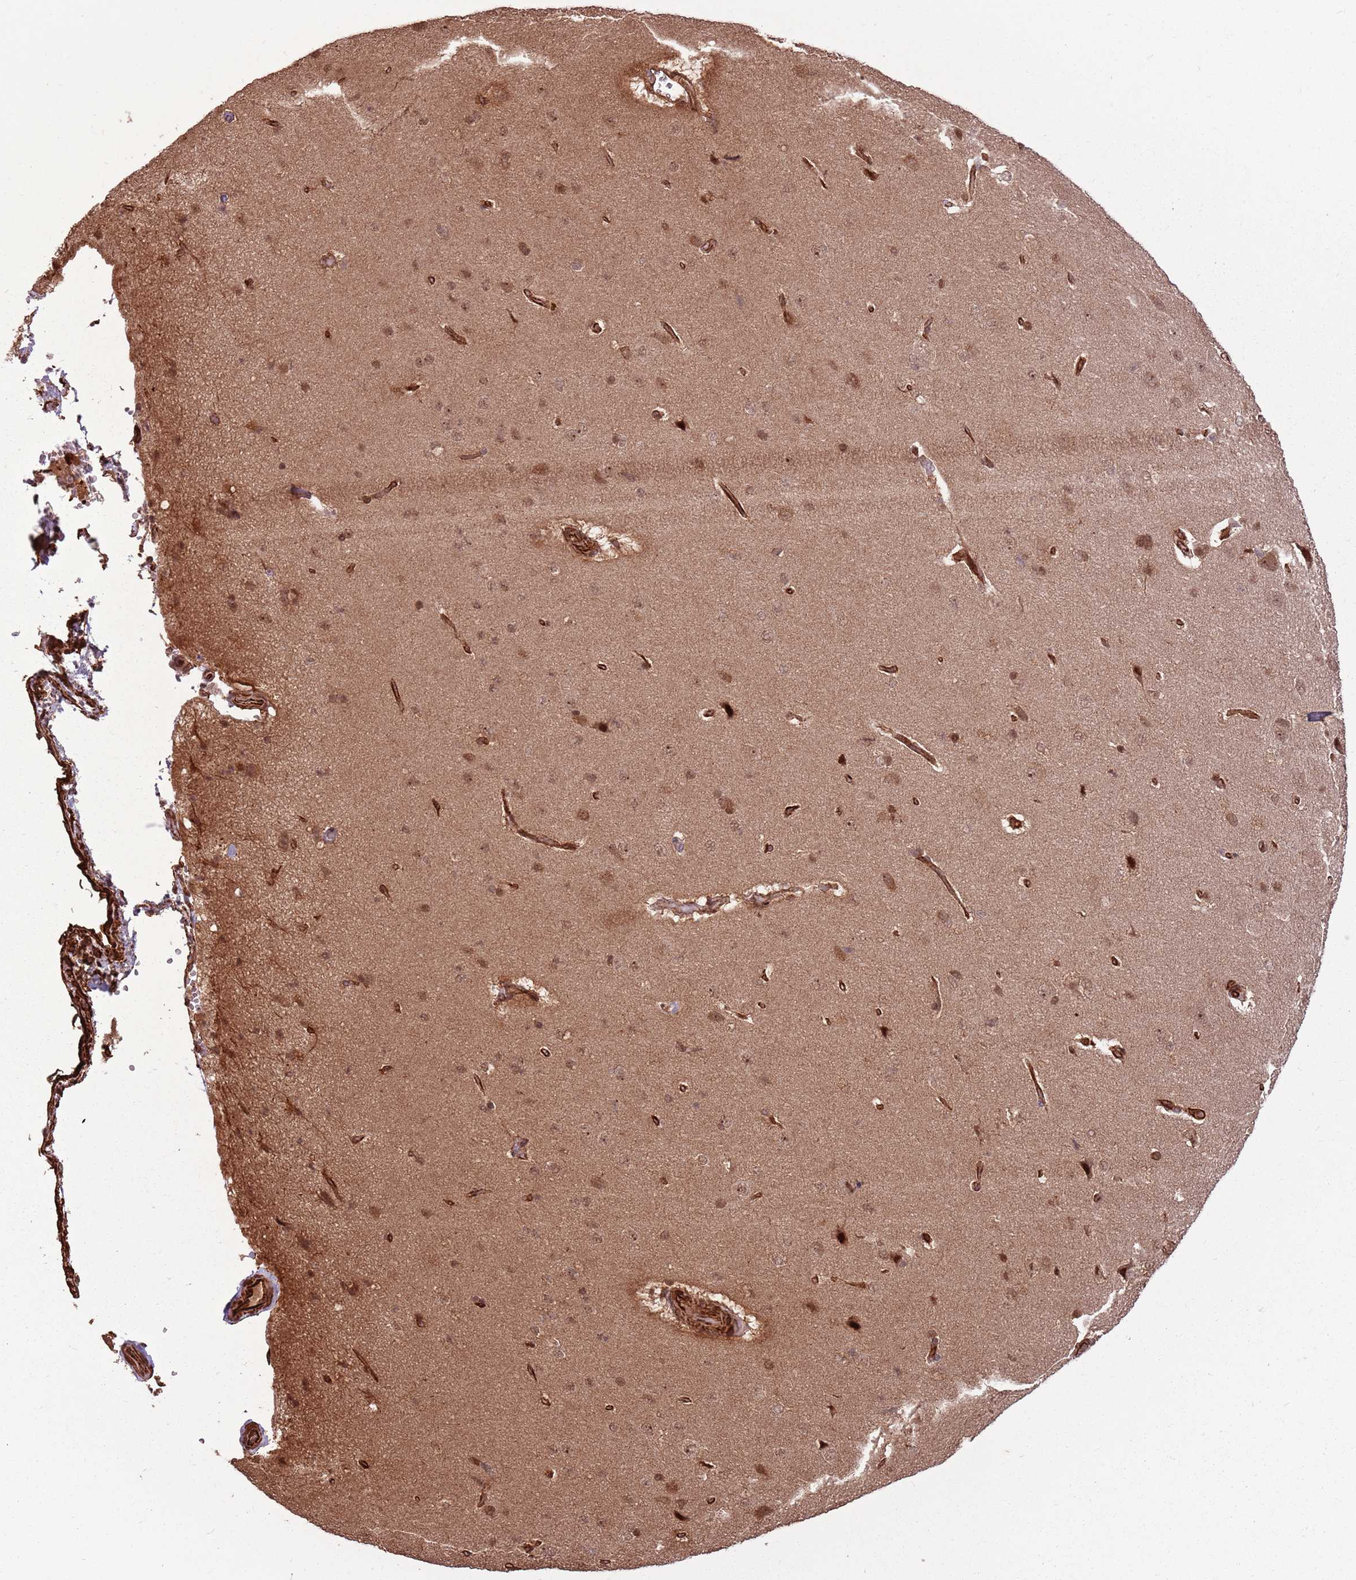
{"staining": {"intensity": "strong", "quantity": ">75%", "location": "cytoplasmic/membranous,nuclear"}, "tissue": "cerebral cortex", "cell_type": "Endothelial cells", "image_type": "normal", "snomed": [{"axis": "morphology", "description": "Normal tissue, NOS"}, {"axis": "topography", "description": "Cerebral cortex"}], "caption": "Brown immunohistochemical staining in unremarkable cerebral cortex demonstrates strong cytoplasmic/membranous,nuclear positivity in approximately >75% of endothelial cells. The staining is performed using DAB (3,3'-diaminobenzidine) brown chromogen to label protein expression. The nuclei are counter-stained blue using hematoxylin.", "gene": "ADAMTS3", "patient": {"sex": "male", "age": 62}}